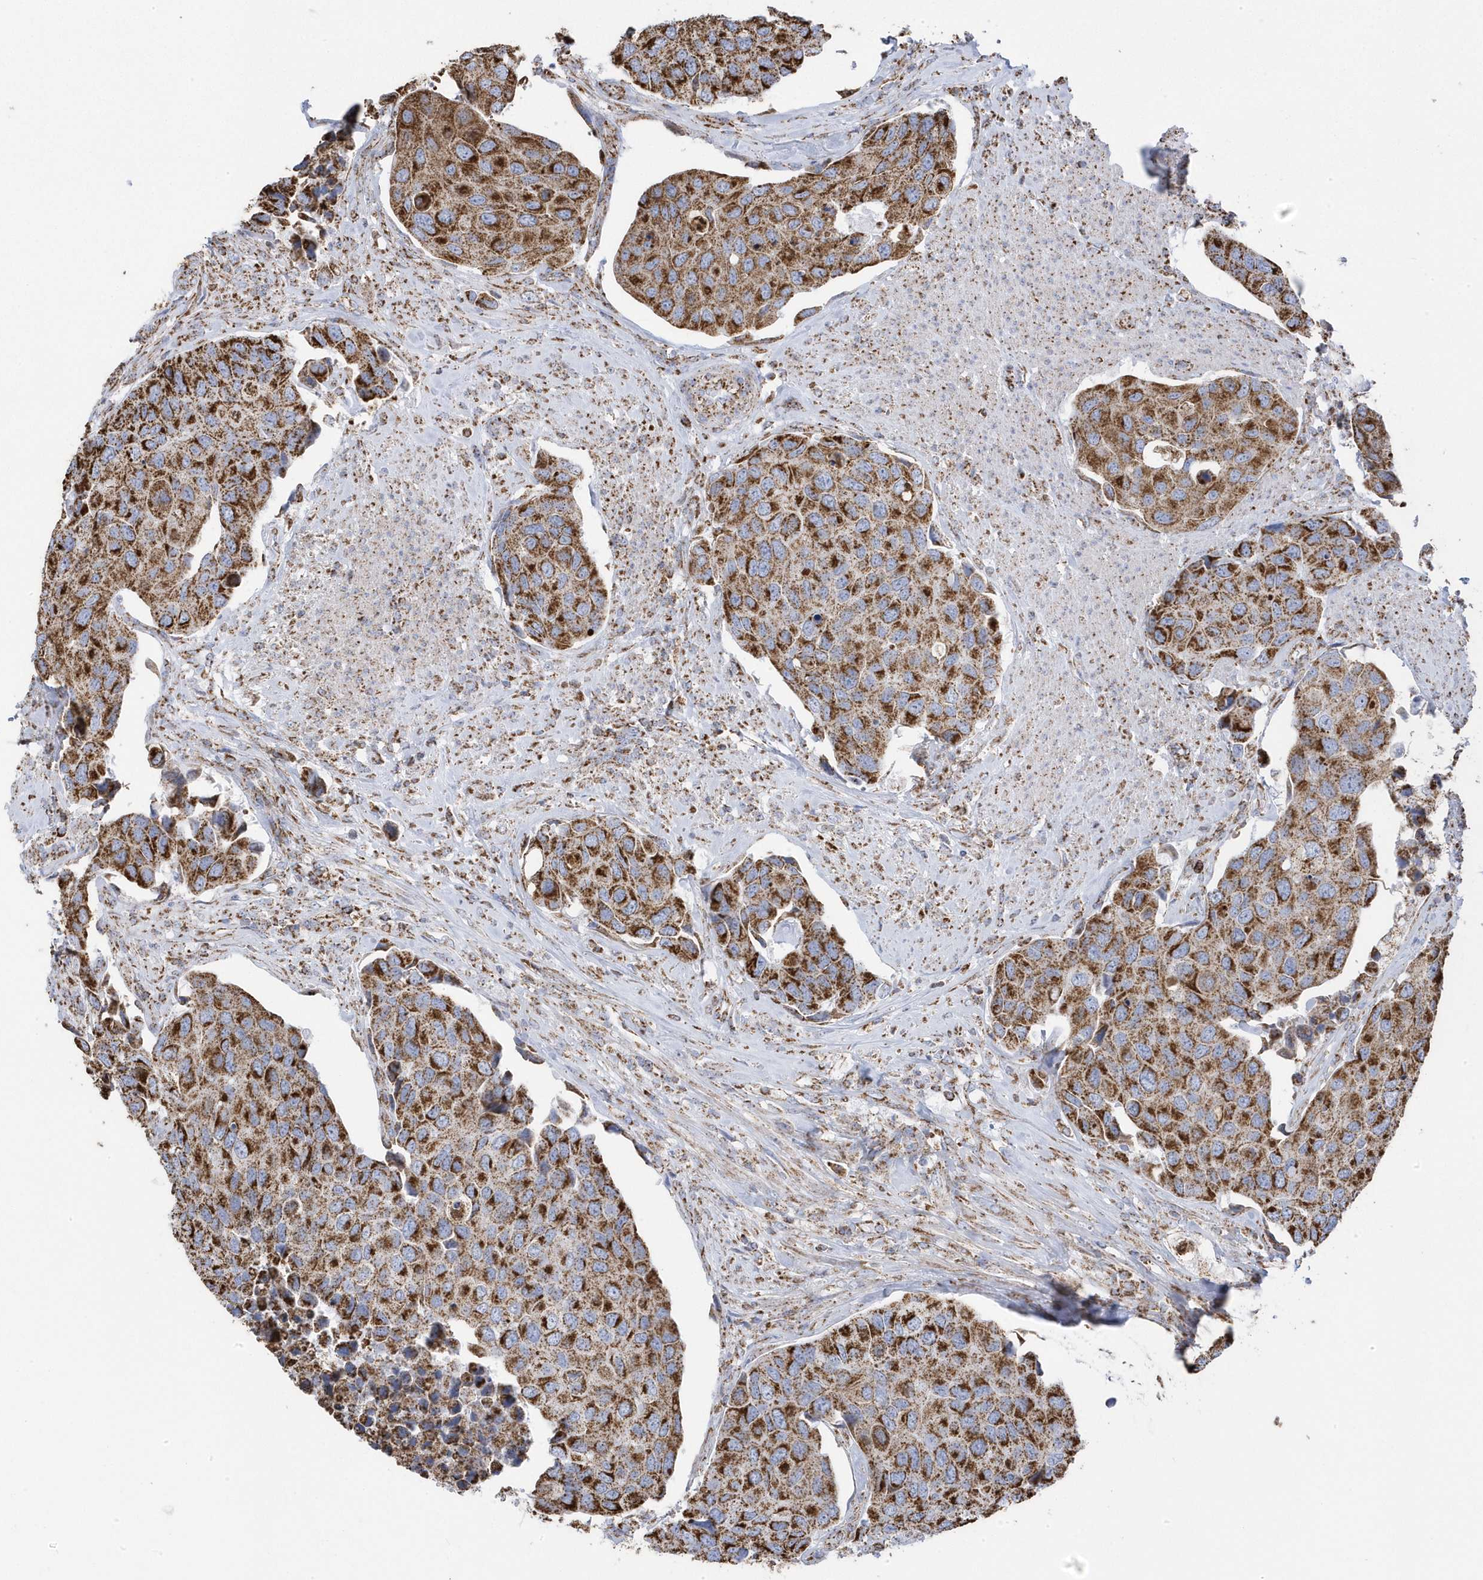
{"staining": {"intensity": "strong", "quantity": ">75%", "location": "cytoplasmic/membranous"}, "tissue": "urothelial cancer", "cell_type": "Tumor cells", "image_type": "cancer", "snomed": [{"axis": "morphology", "description": "Urothelial carcinoma, High grade"}, {"axis": "topography", "description": "Urinary bladder"}], "caption": "There is high levels of strong cytoplasmic/membranous expression in tumor cells of urothelial cancer, as demonstrated by immunohistochemical staining (brown color).", "gene": "GTPBP8", "patient": {"sex": "male", "age": 74}}